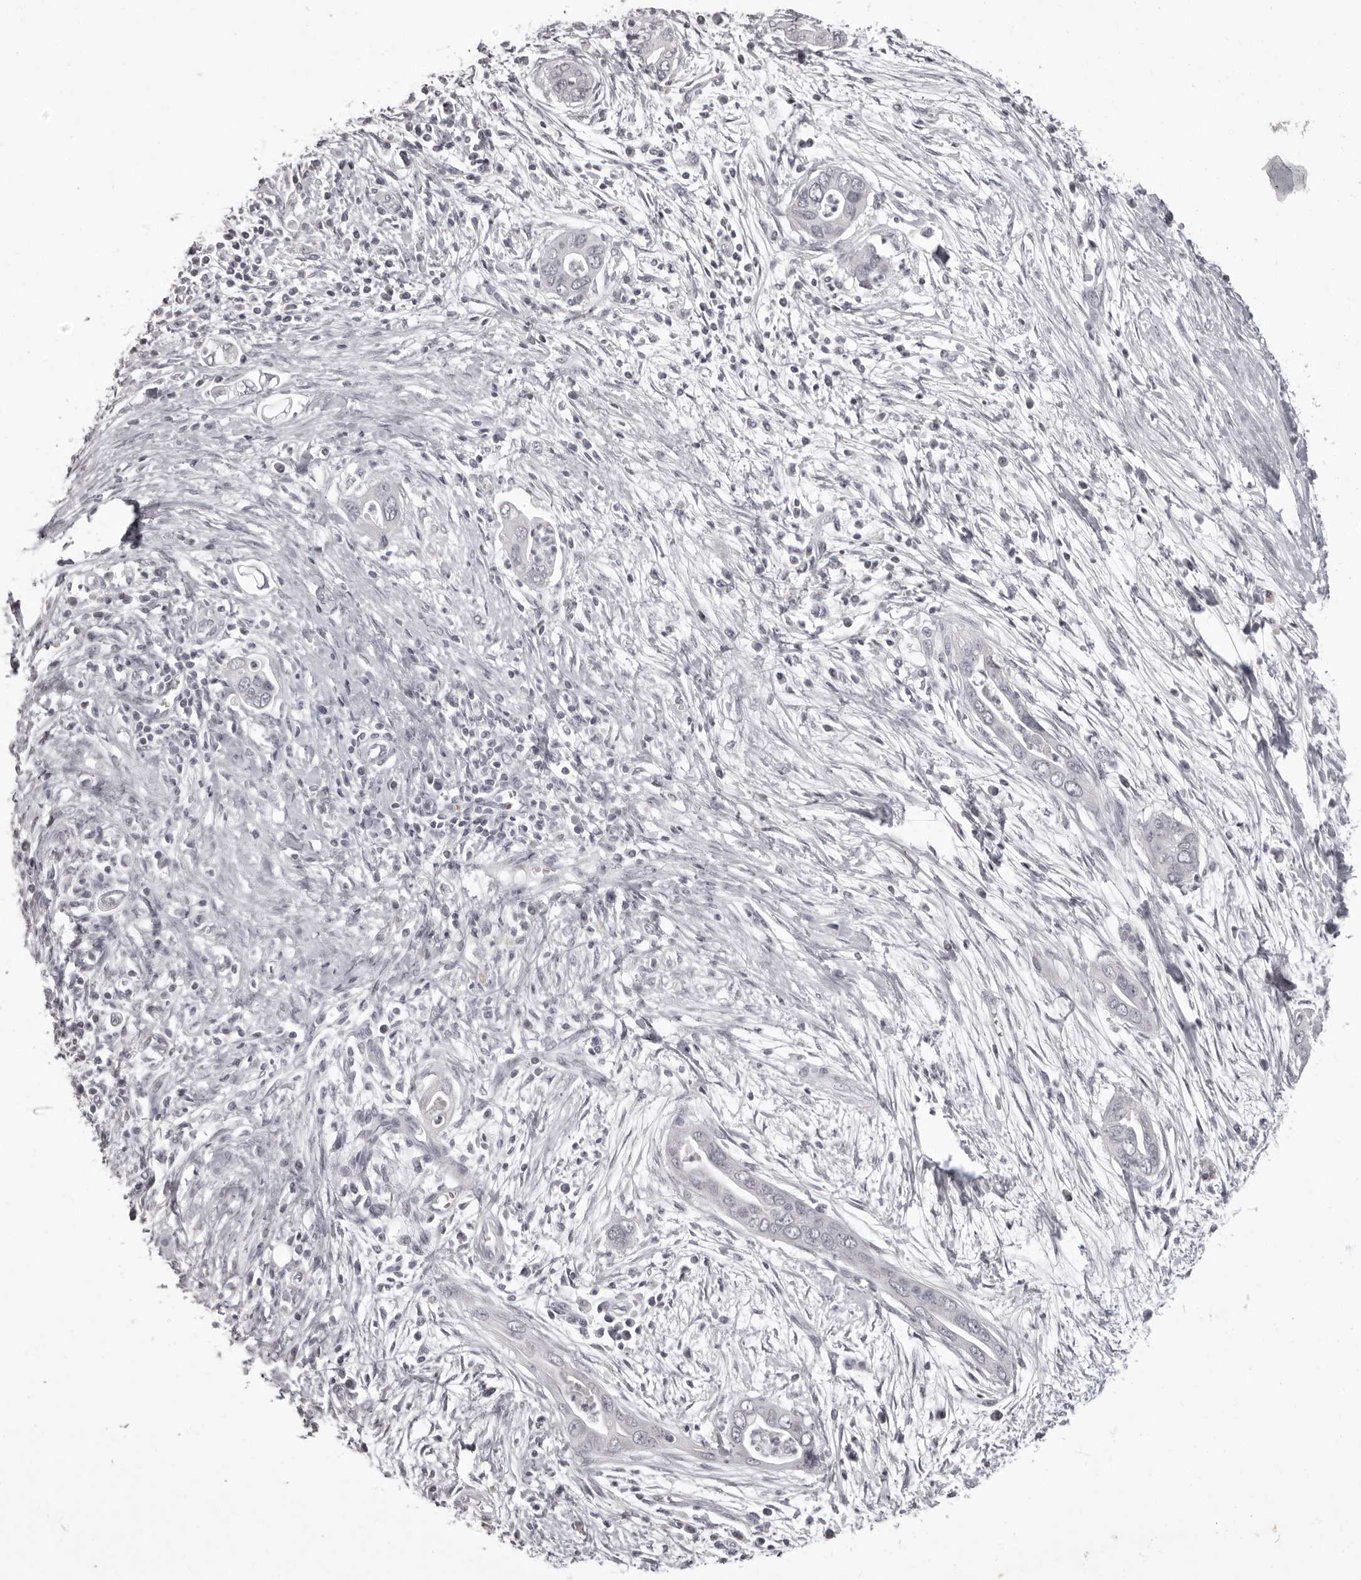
{"staining": {"intensity": "negative", "quantity": "none", "location": "none"}, "tissue": "pancreatic cancer", "cell_type": "Tumor cells", "image_type": "cancer", "snomed": [{"axis": "morphology", "description": "Adenocarcinoma, NOS"}, {"axis": "topography", "description": "Pancreas"}], "caption": "Human pancreatic adenocarcinoma stained for a protein using immunohistochemistry (IHC) reveals no expression in tumor cells.", "gene": "C8orf74", "patient": {"sex": "male", "age": 75}}